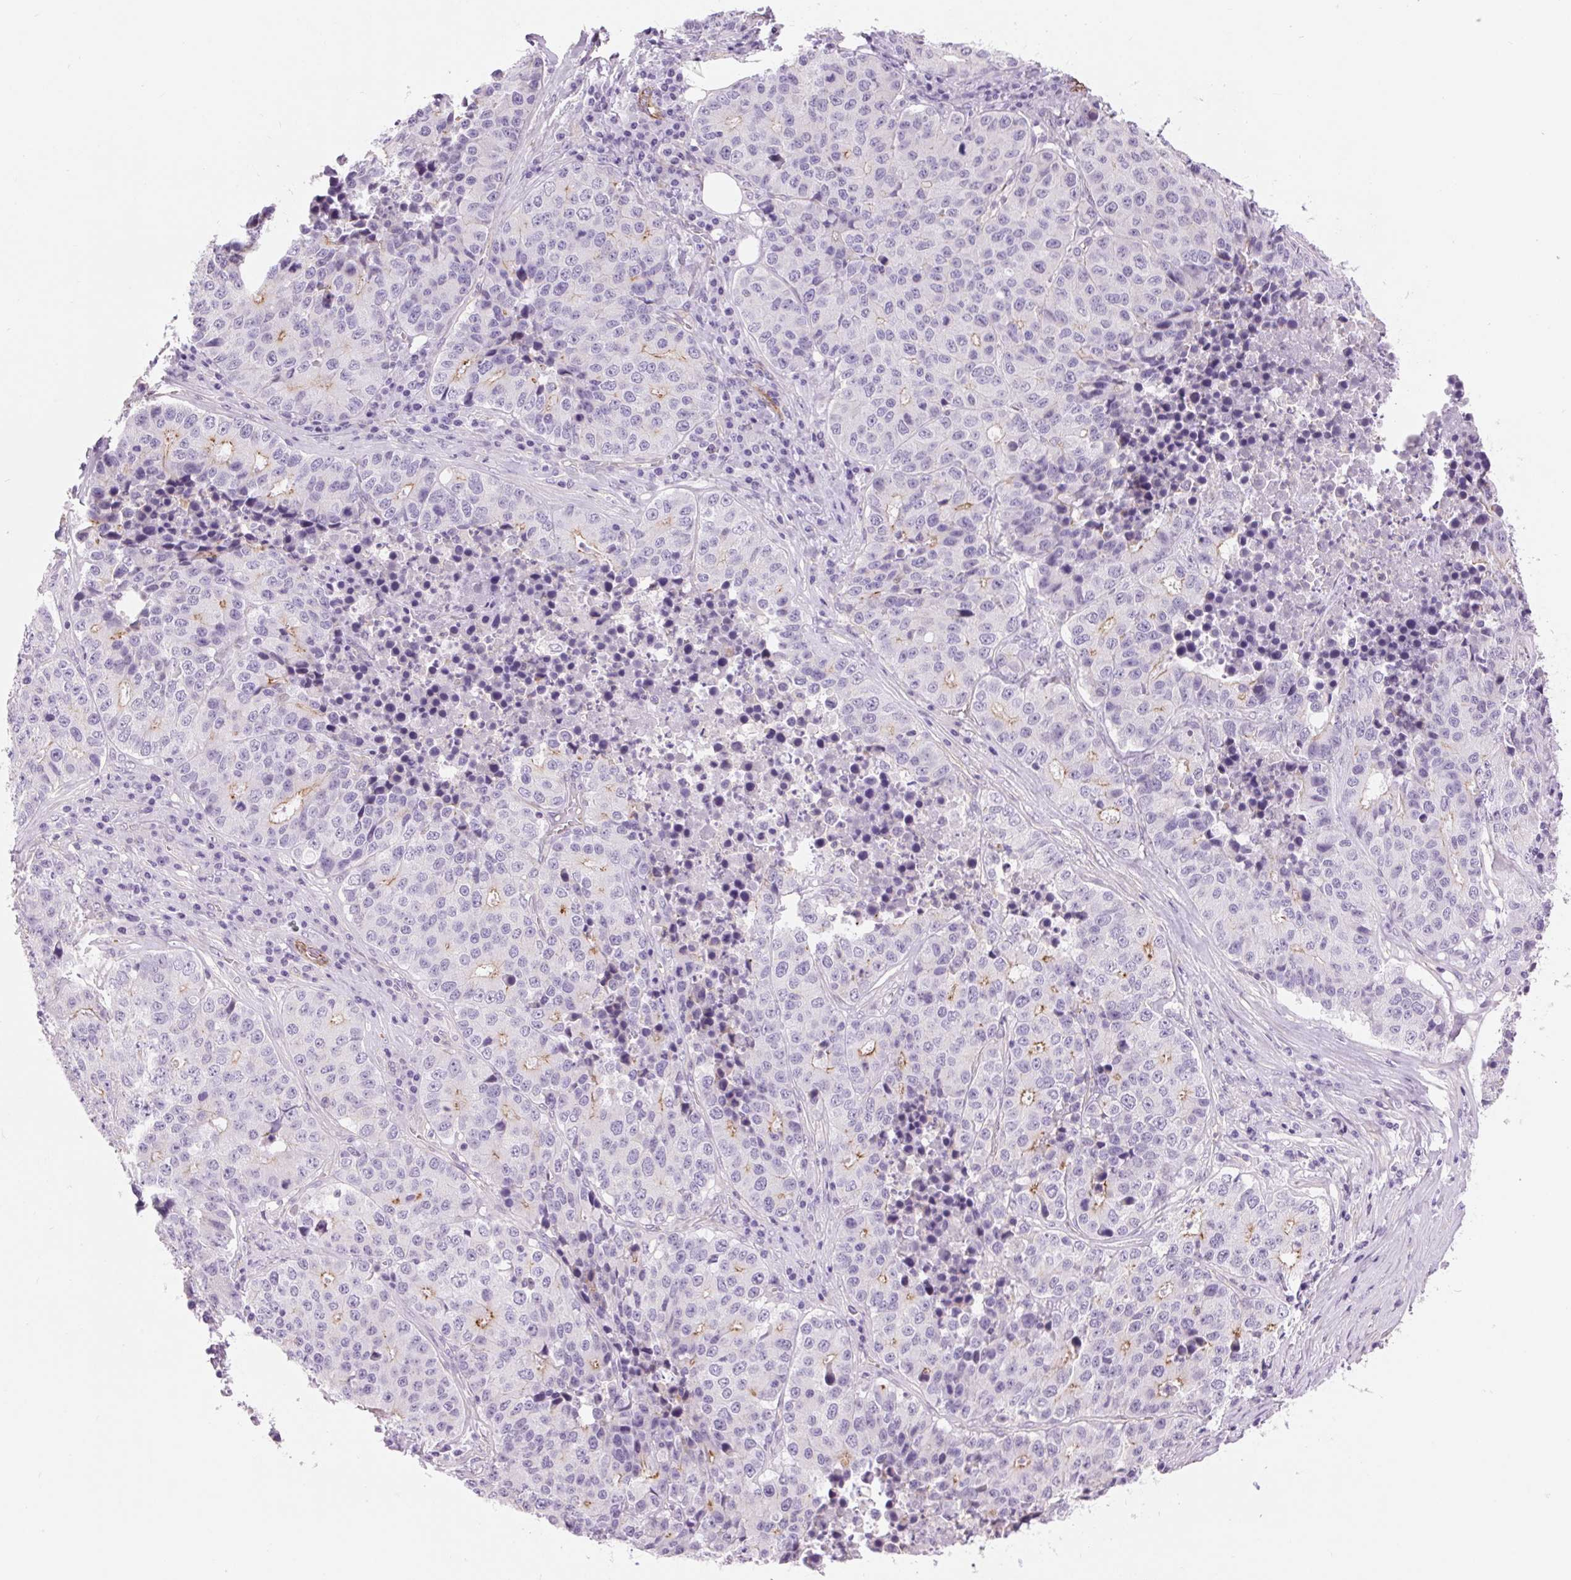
{"staining": {"intensity": "weak", "quantity": "<25%", "location": "cytoplasmic/membranous"}, "tissue": "stomach cancer", "cell_type": "Tumor cells", "image_type": "cancer", "snomed": [{"axis": "morphology", "description": "Adenocarcinoma, NOS"}, {"axis": "topography", "description": "Stomach"}], "caption": "DAB immunohistochemical staining of human stomach cancer (adenocarcinoma) displays no significant expression in tumor cells.", "gene": "DIXDC1", "patient": {"sex": "male", "age": 71}}